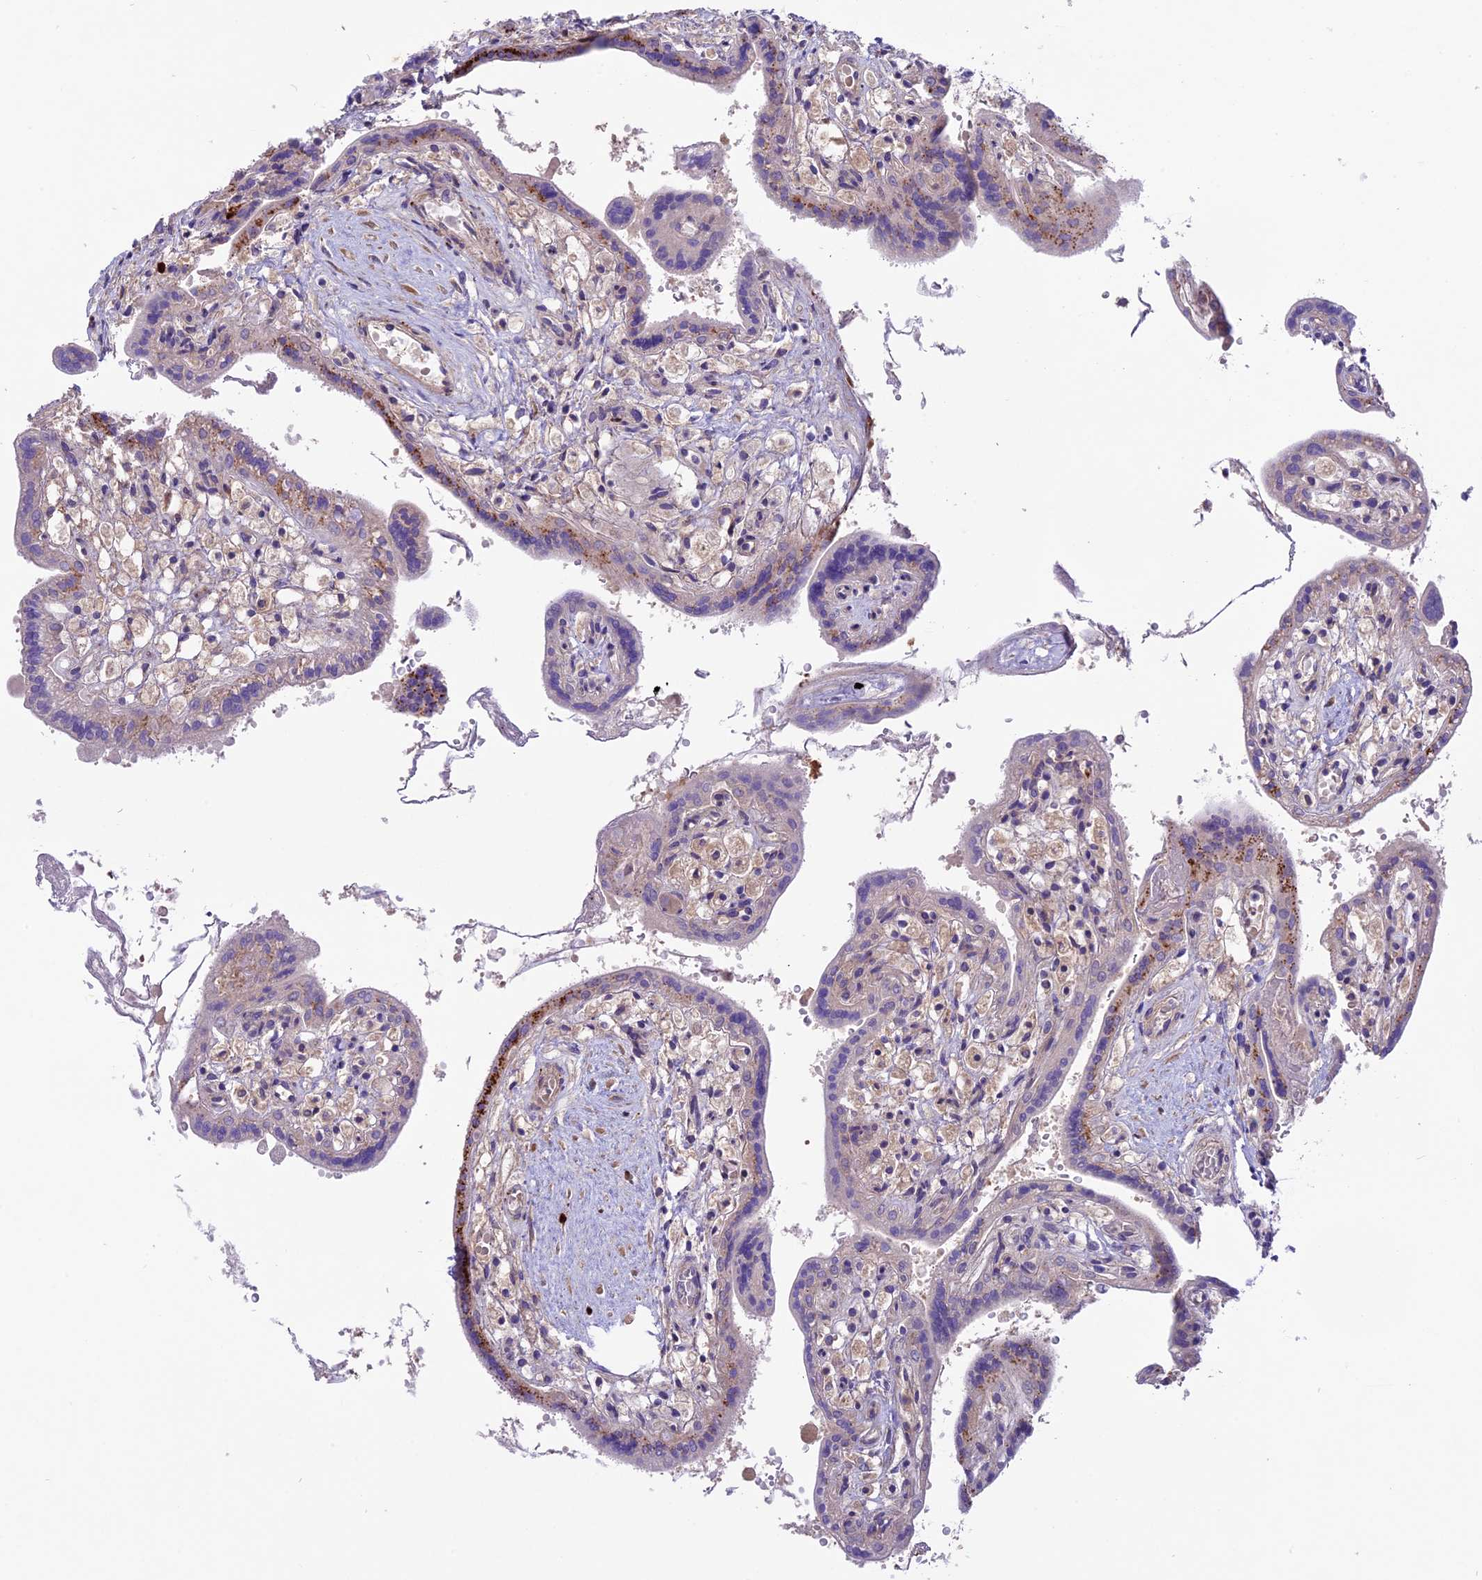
{"staining": {"intensity": "moderate", "quantity": "<25%", "location": "cytoplasmic/membranous"}, "tissue": "placenta", "cell_type": "Trophoblastic cells", "image_type": "normal", "snomed": [{"axis": "morphology", "description": "Normal tissue, NOS"}, {"axis": "topography", "description": "Placenta"}], "caption": "The histopathology image demonstrates immunohistochemical staining of unremarkable placenta. There is moderate cytoplasmic/membranous staining is seen in about <25% of trophoblastic cells.", "gene": "COG8", "patient": {"sex": "female", "age": 37}}